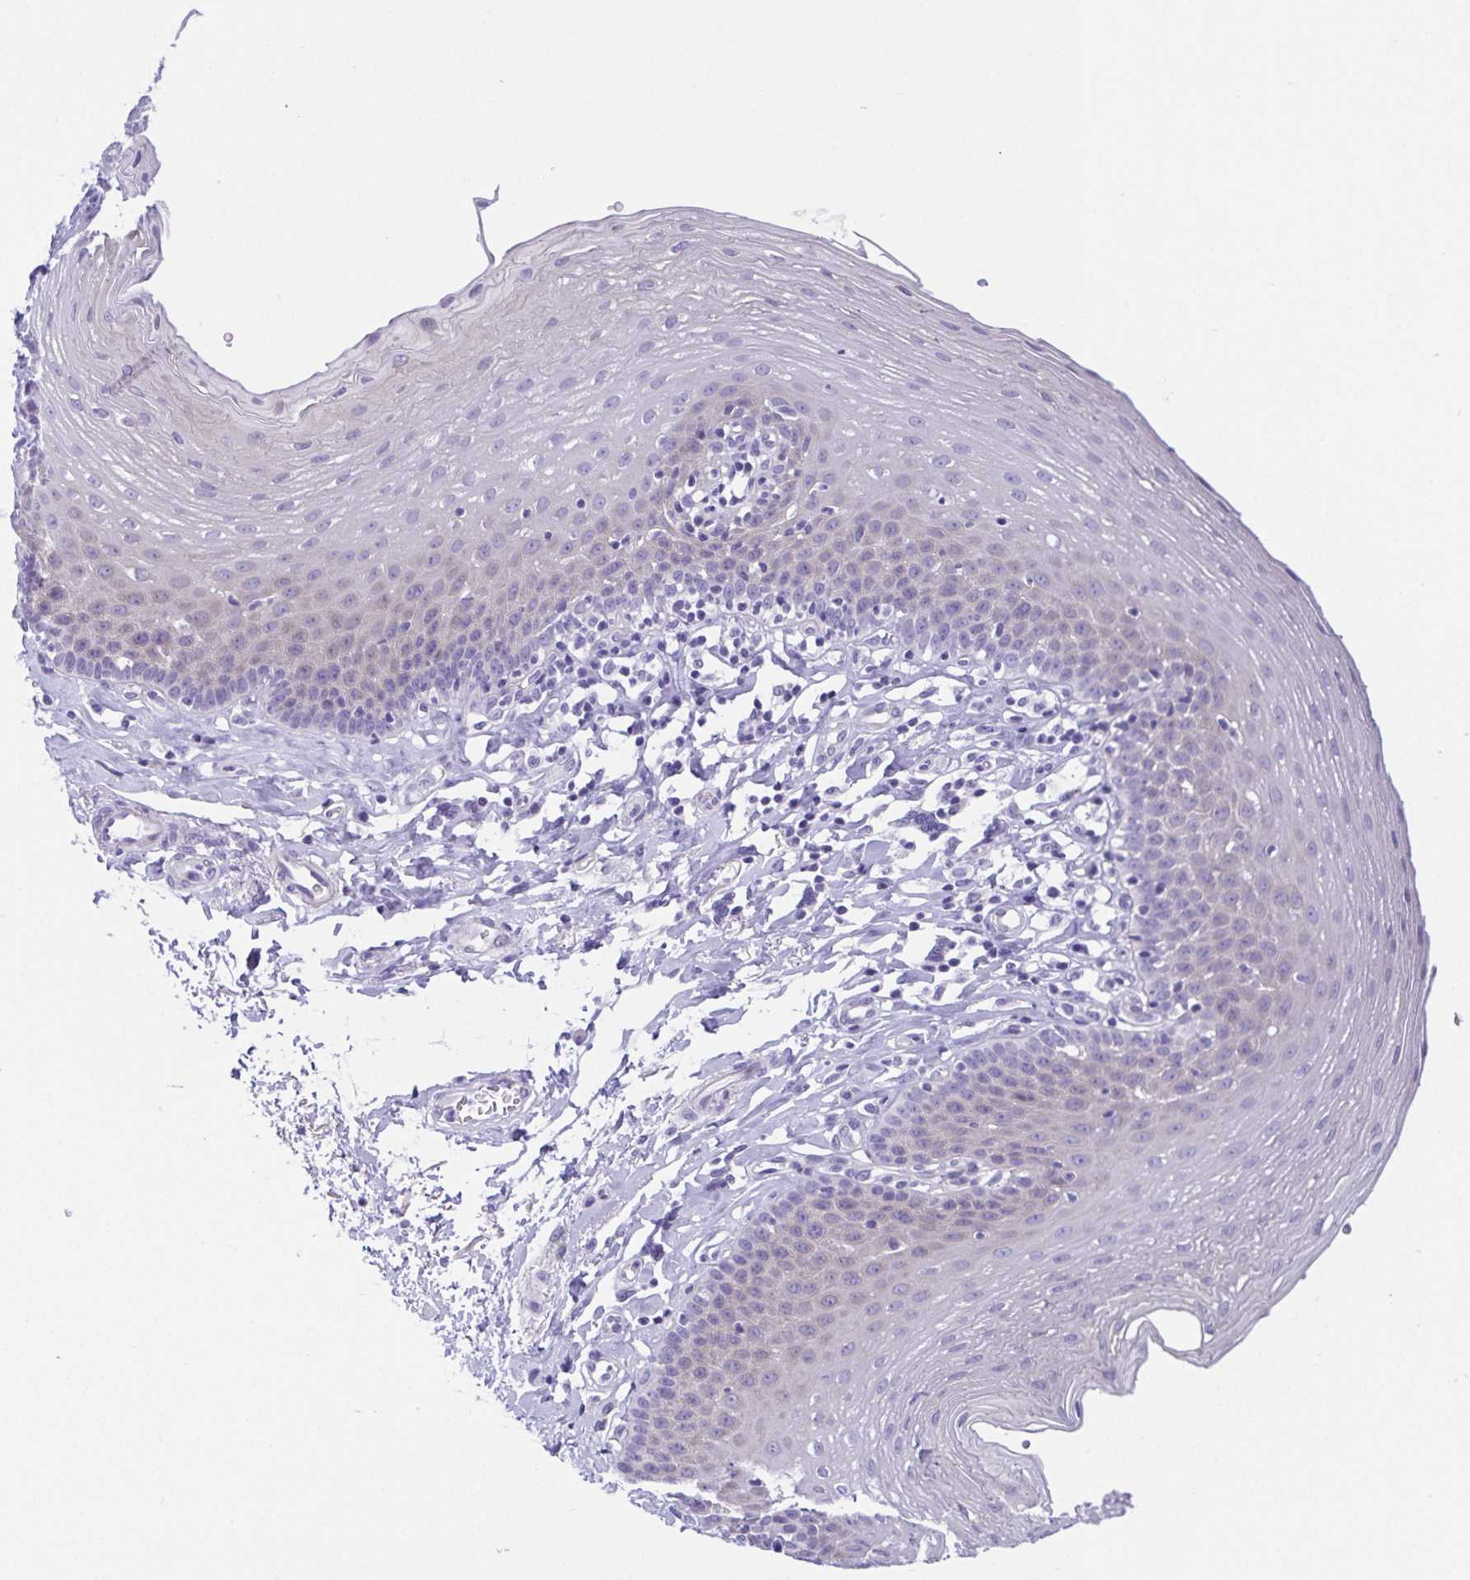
{"staining": {"intensity": "negative", "quantity": "none", "location": "none"}, "tissue": "esophagus", "cell_type": "Squamous epithelial cells", "image_type": "normal", "snomed": [{"axis": "morphology", "description": "Normal tissue, NOS"}, {"axis": "topography", "description": "Esophagus"}], "caption": "An IHC photomicrograph of normal esophagus is shown. There is no staining in squamous epithelial cells of esophagus. Nuclei are stained in blue.", "gene": "LUZP4", "patient": {"sex": "female", "age": 81}}